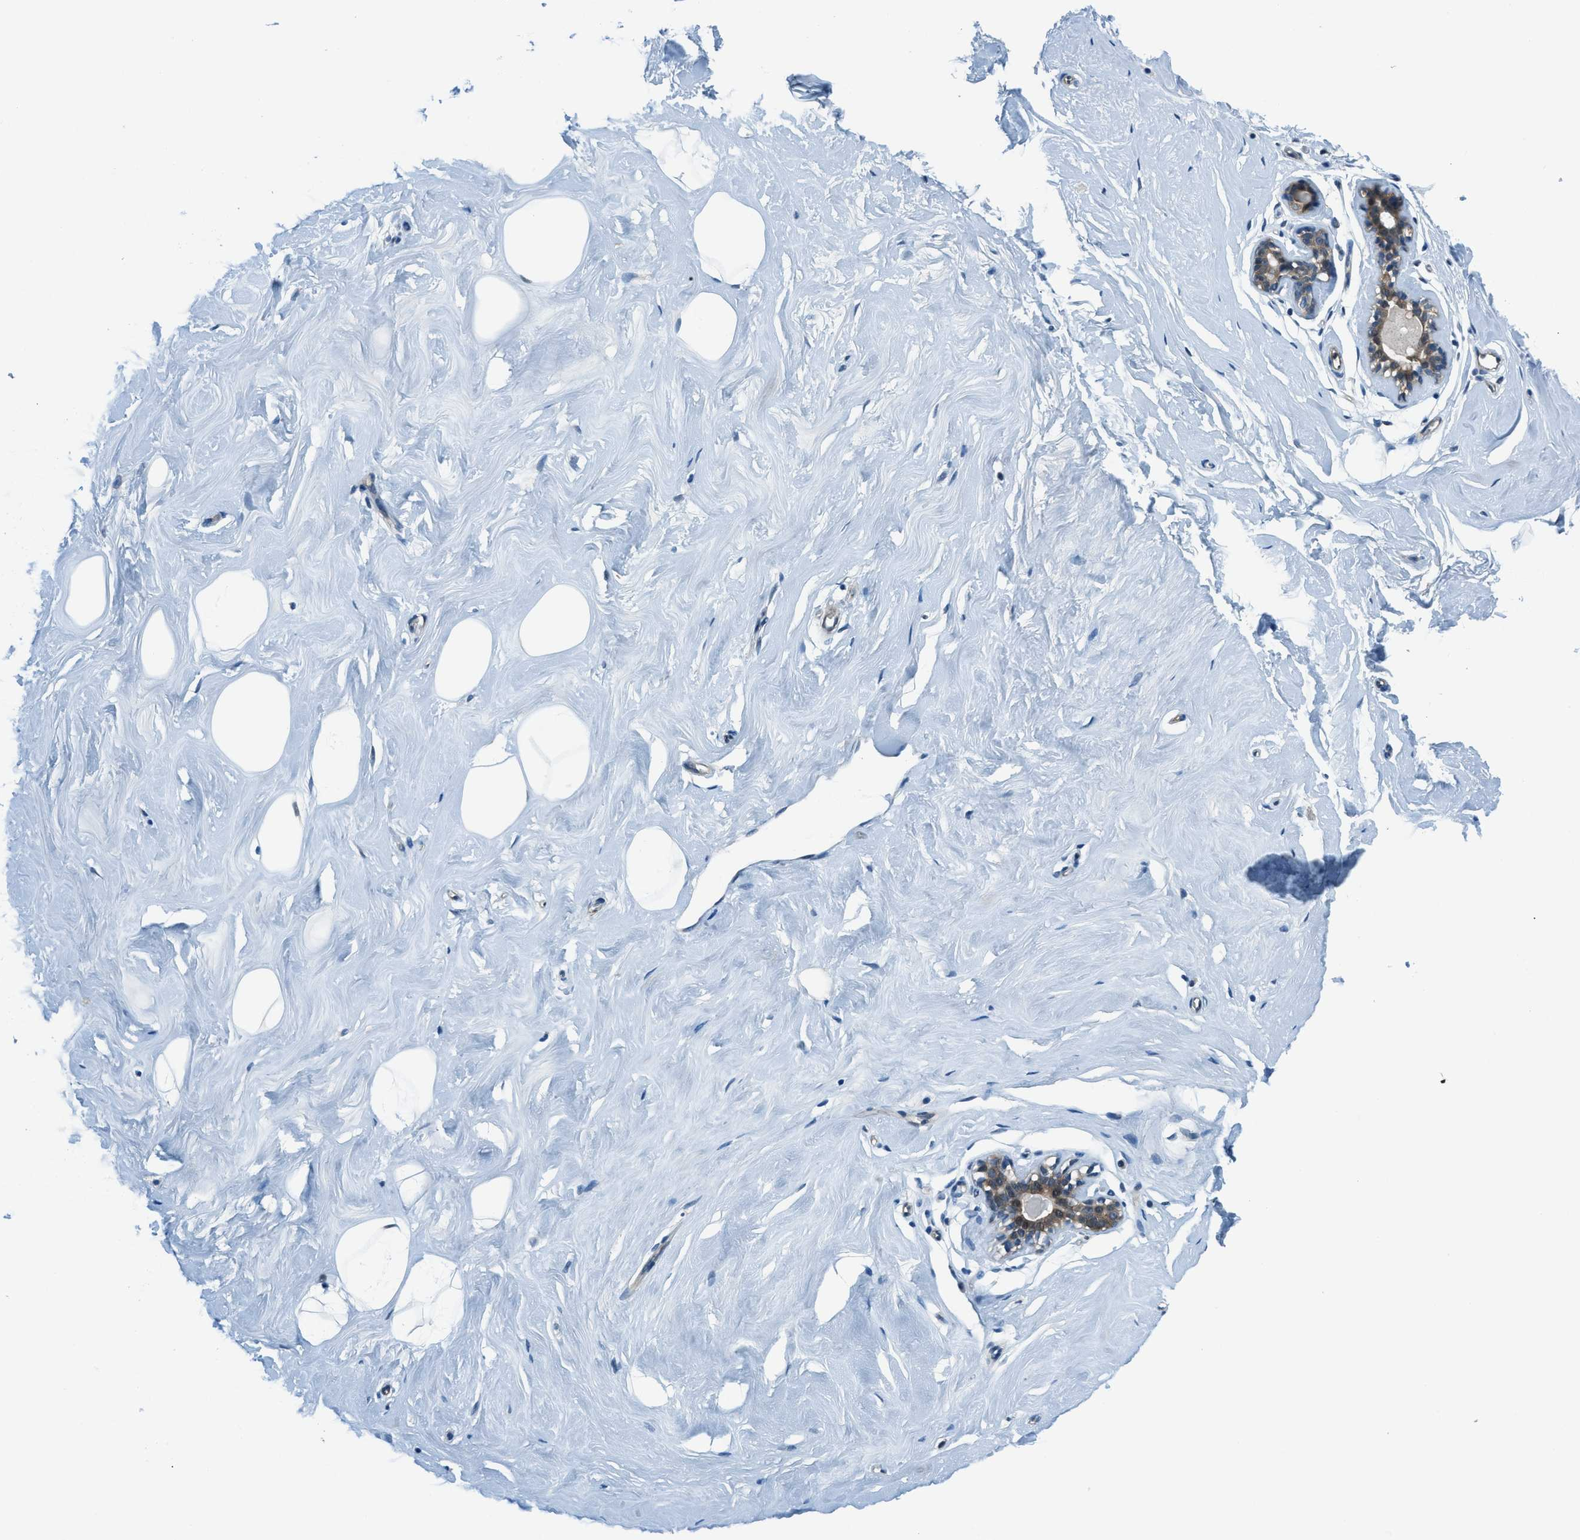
{"staining": {"intensity": "moderate", "quantity": "25%-75%", "location": "cytoplasmic/membranous"}, "tissue": "breast", "cell_type": "Adipocytes", "image_type": "normal", "snomed": [{"axis": "morphology", "description": "Normal tissue, NOS"}, {"axis": "topography", "description": "Breast"}], "caption": "Benign breast shows moderate cytoplasmic/membranous staining in about 25%-75% of adipocytes, visualized by immunohistochemistry.", "gene": "HEBP2", "patient": {"sex": "female", "age": 23}}